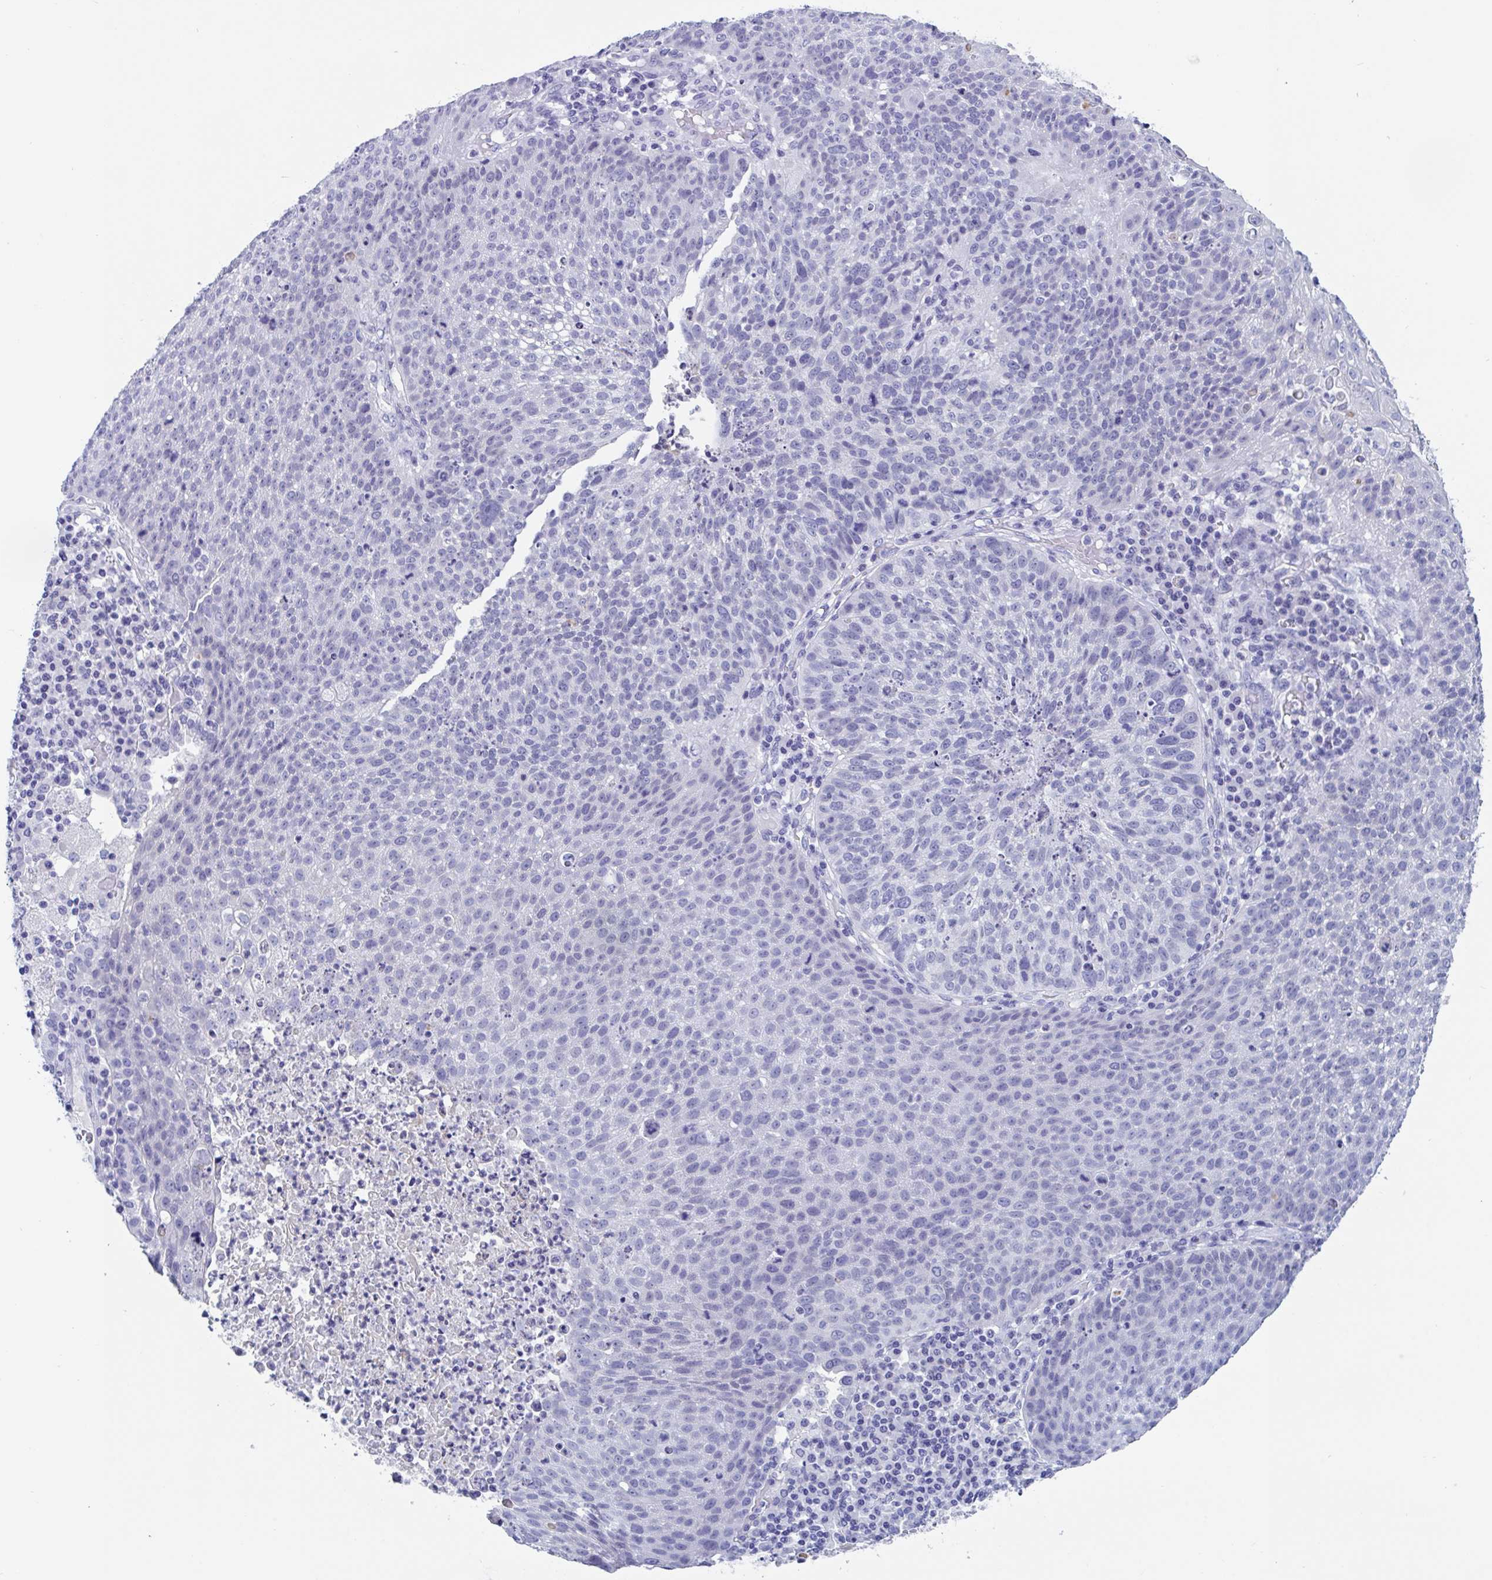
{"staining": {"intensity": "negative", "quantity": "none", "location": "none"}, "tissue": "lung cancer", "cell_type": "Tumor cells", "image_type": "cancer", "snomed": [{"axis": "morphology", "description": "Squamous cell carcinoma, NOS"}, {"axis": "topography", "description": "Lung"}], "caption": "The photomicrograph demonstrates no significant positivity in tumor cells of lung squamous cell carcinoma. (Immunohistochemistry (ihc), brightfield microscopy, high magnification).", "gene": "CDX4", "patient": {"sex": "male", "age": 63}}